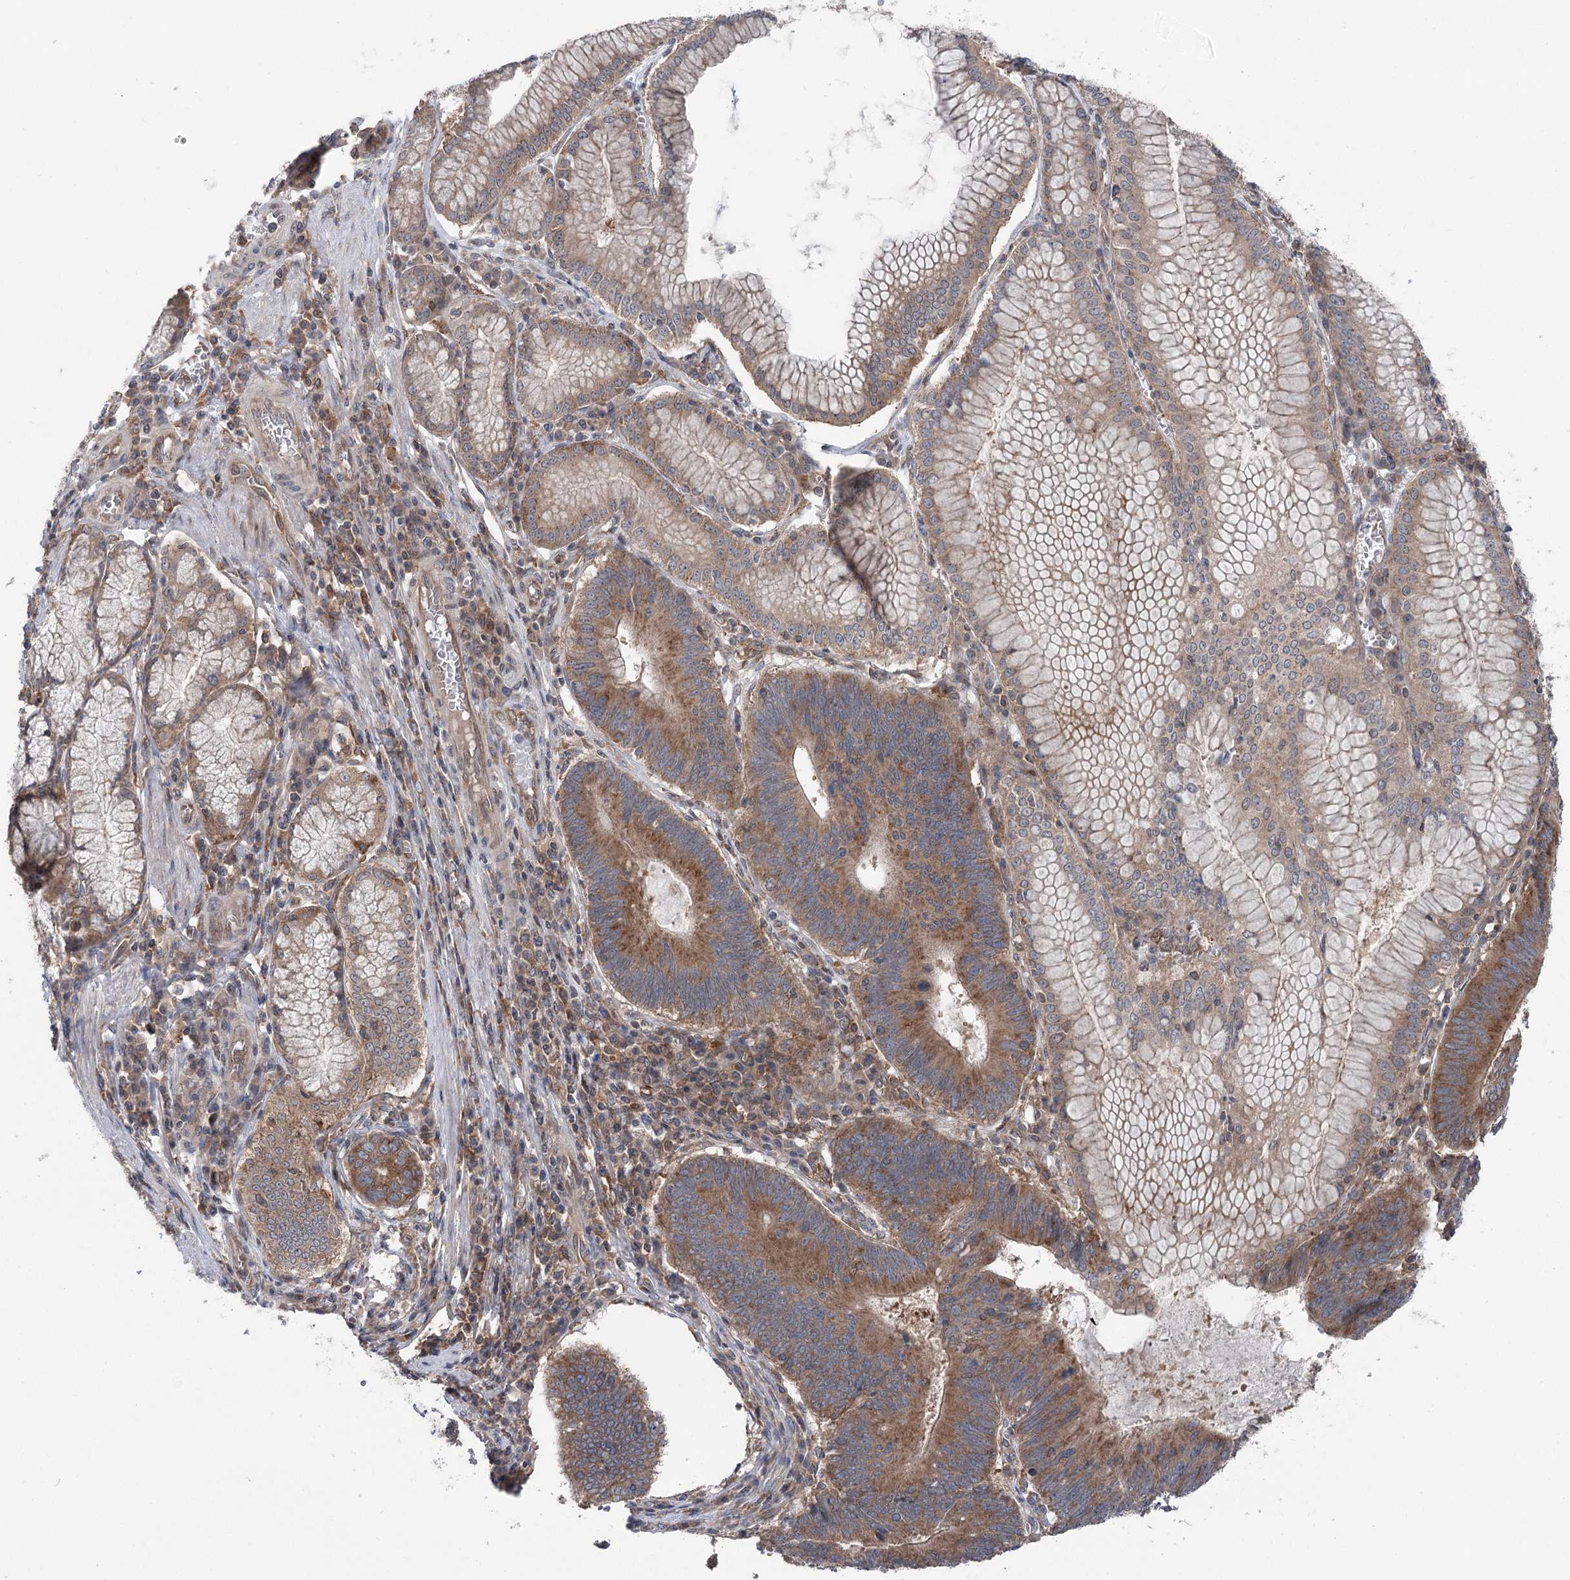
{"staining": {"intensity": "moderate", "quantity": ">75%", "location": "cytoplasmic/membranous"}, "tissue": "stomach cancer", "cell_type": "Tumor cells", "image_type": "cancer", "snomed": [{"axis": "morphology", "description": "Adenocarcinoma, NOS"}, {"axis": "topography", "description": "Stomach"}], "caption": "DAB immunohistochemical staining of human stomach cancer shows moderate cytoplasmic/membranous protein expression in about >75% of tumor cells. The protein of interest is stained brown, and the nuclei are stained in blue (DAB IHC with brightfield microscopy, high magnification).", "gene": "PPP1R21", "patient": {"sex": "male", "age": 59}}